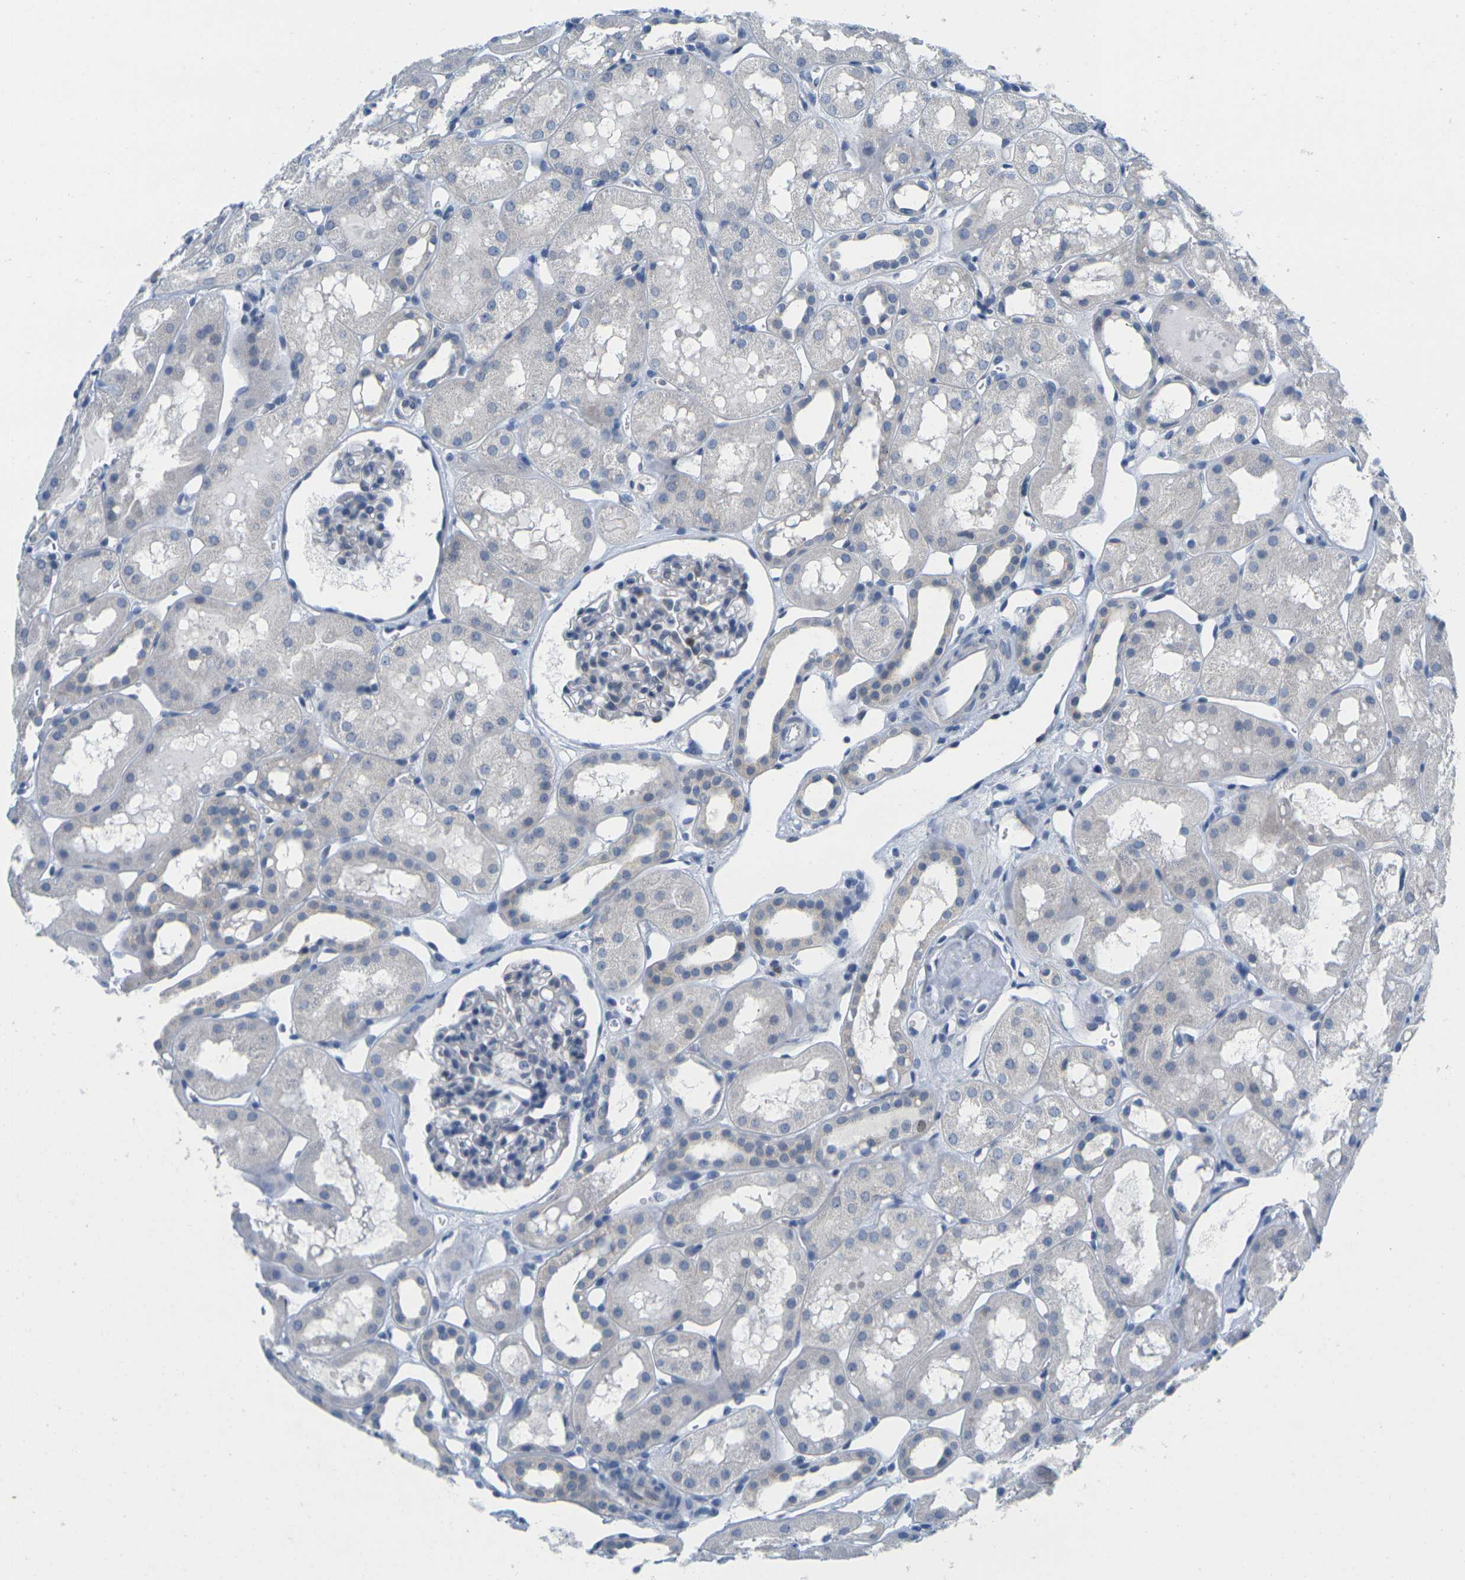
{"staining": {"intensity": "negative", "quantity": "none", "location": "none"}, "tissue": "kidney", "cell_type": "Cells in glomeruli", "image_type": "normal", "snomed": [{"axis": "morphology", "description": "Normal tissue, NOS"}, {"axis": "topography", "description": "Kidney"}, {"axis": "topography", "description": "Urinary bladder"}], "caption": "Human kidney stained for a protein using immunohistochemistry demonstrates no positivity in cells in glomeruli.", "gene": "CDK2", "patient": {"sex": "male", "age": 16}}